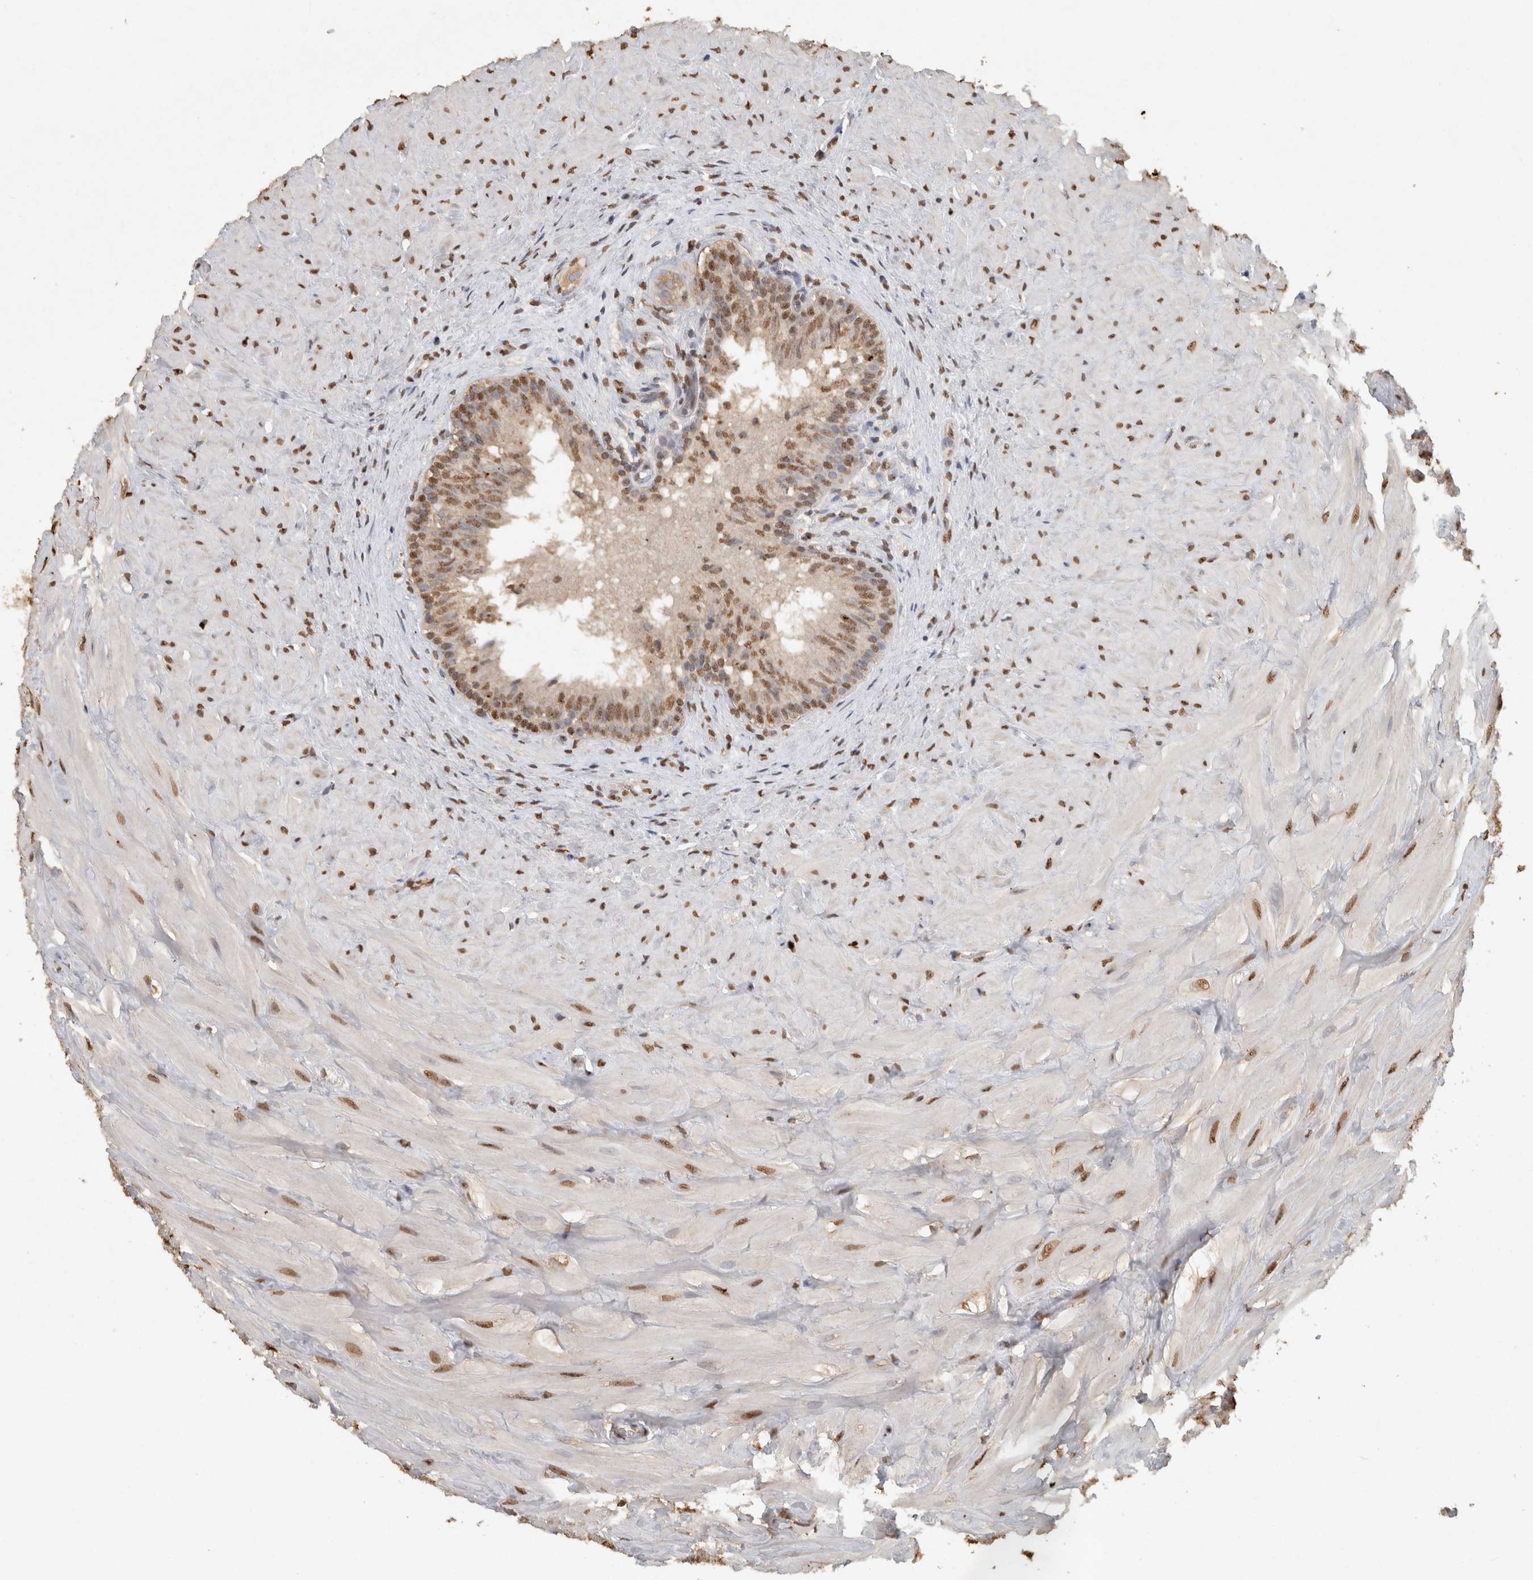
{"staining": {"intensity": "moderate", "quantity": ">75%", "location": "nuclear"}, "tissue": "epididymis", "cell_type": "Glandular cells", "image_type": "normal", "snomed": [{"axis": "morphology", "description": "Normal tissue, NOS"}, {"axis": "topography", "description": "Soft tissue"}, {"axis": "topography", "description": "Epididymis"}], "caption": "Immunohistochemical staining of benign epididymis reveals >75% levels of moderate nuclear protein positivity in about >75% of glandular cells.", "gene": "HAND2", "patient": {"sex": "male", "age": 26}}